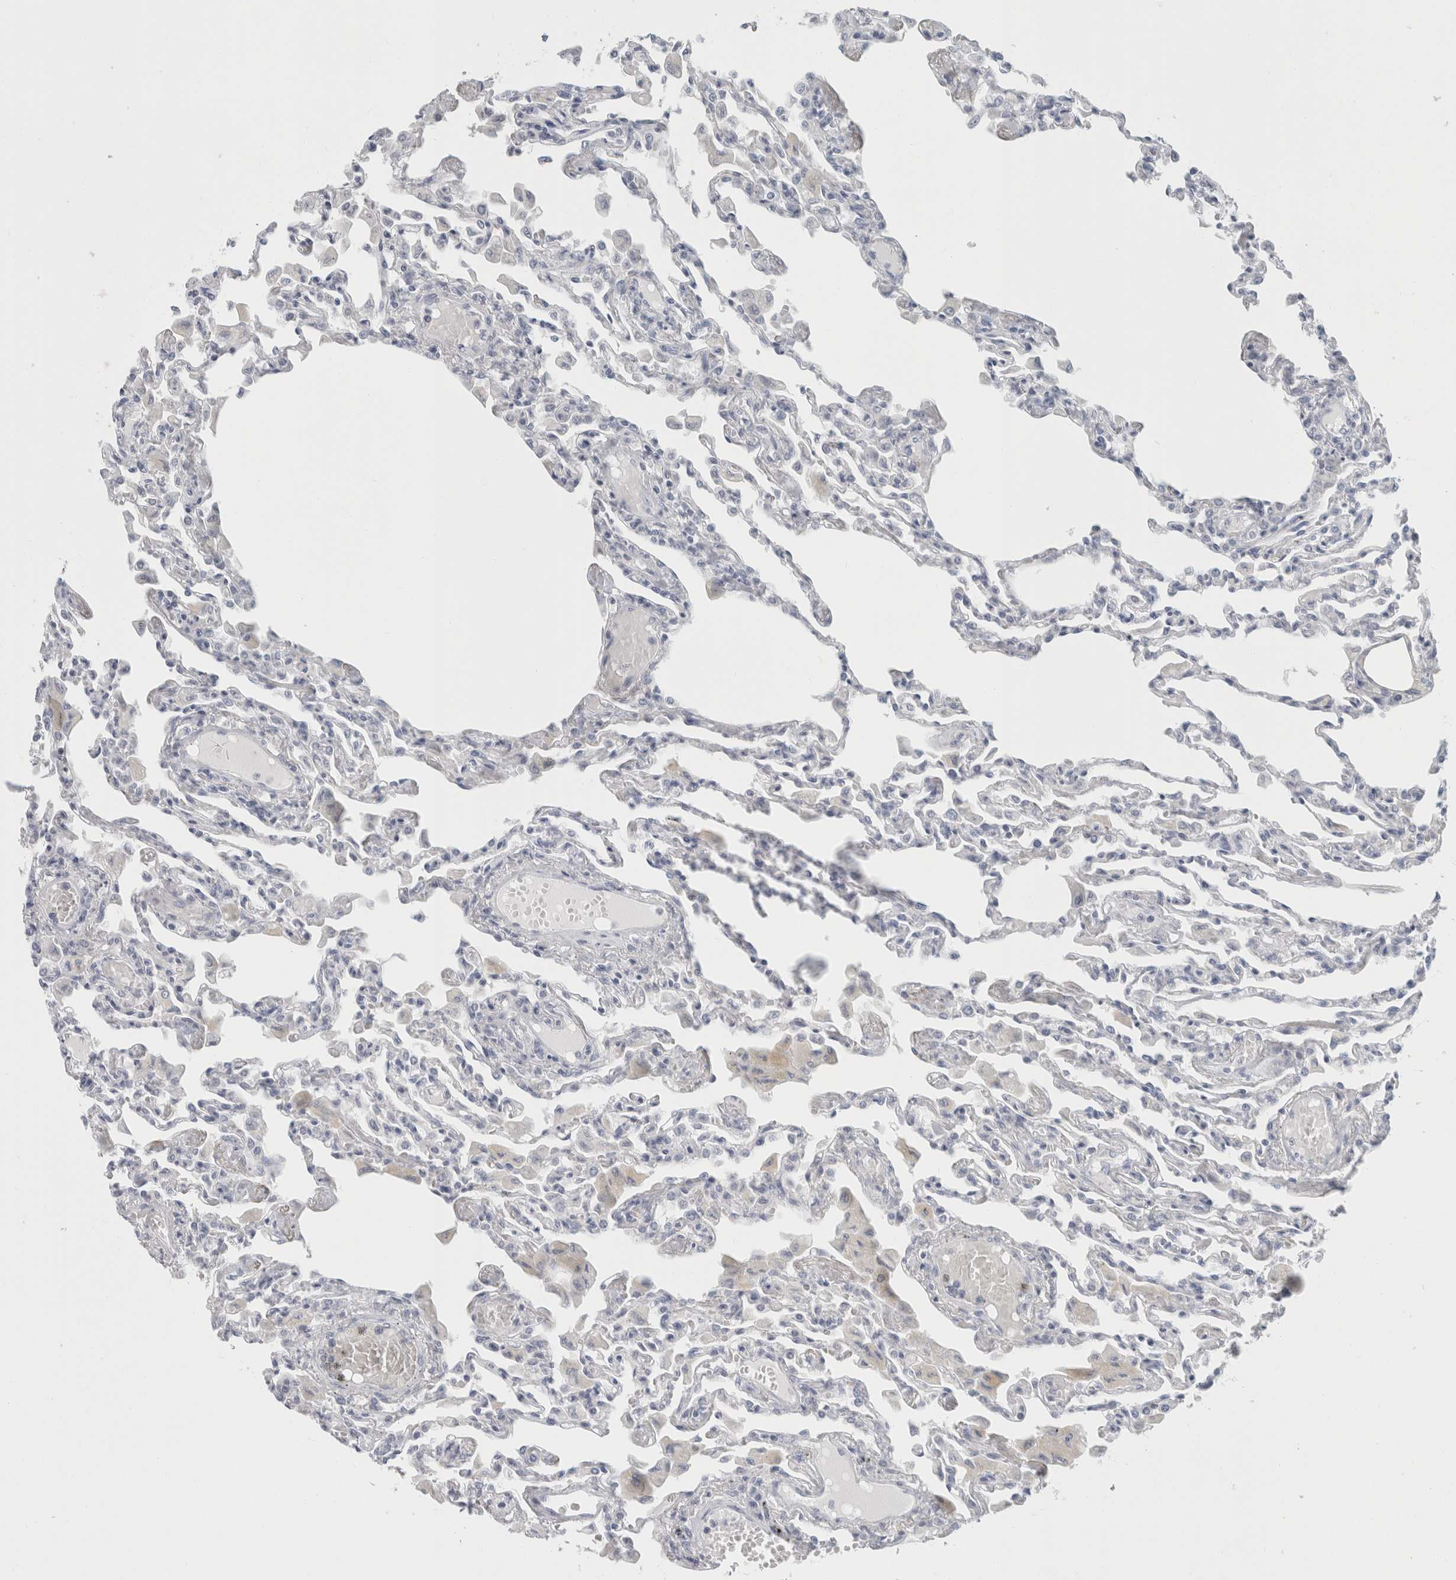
{"staining": {"intensity": "negative", "quantity": "none", "location": "none"}, "tissue": "lung", "cell_type": "Alveolar cells", "image_type": "normal", "snomed": [{"axis": "morphology", "description": "Normal tissue, NOS"}, {"axis": "topography", "description": "Bronchus"}, {"axis": "topography", "description": "Lung"}], "caption": "A histopathology image of human lung is negative for staining in alveolar cells. Nuclei are stained in blue.", "gene": "SLC28A3", "patient": {"sex": "female", "age": 49}}